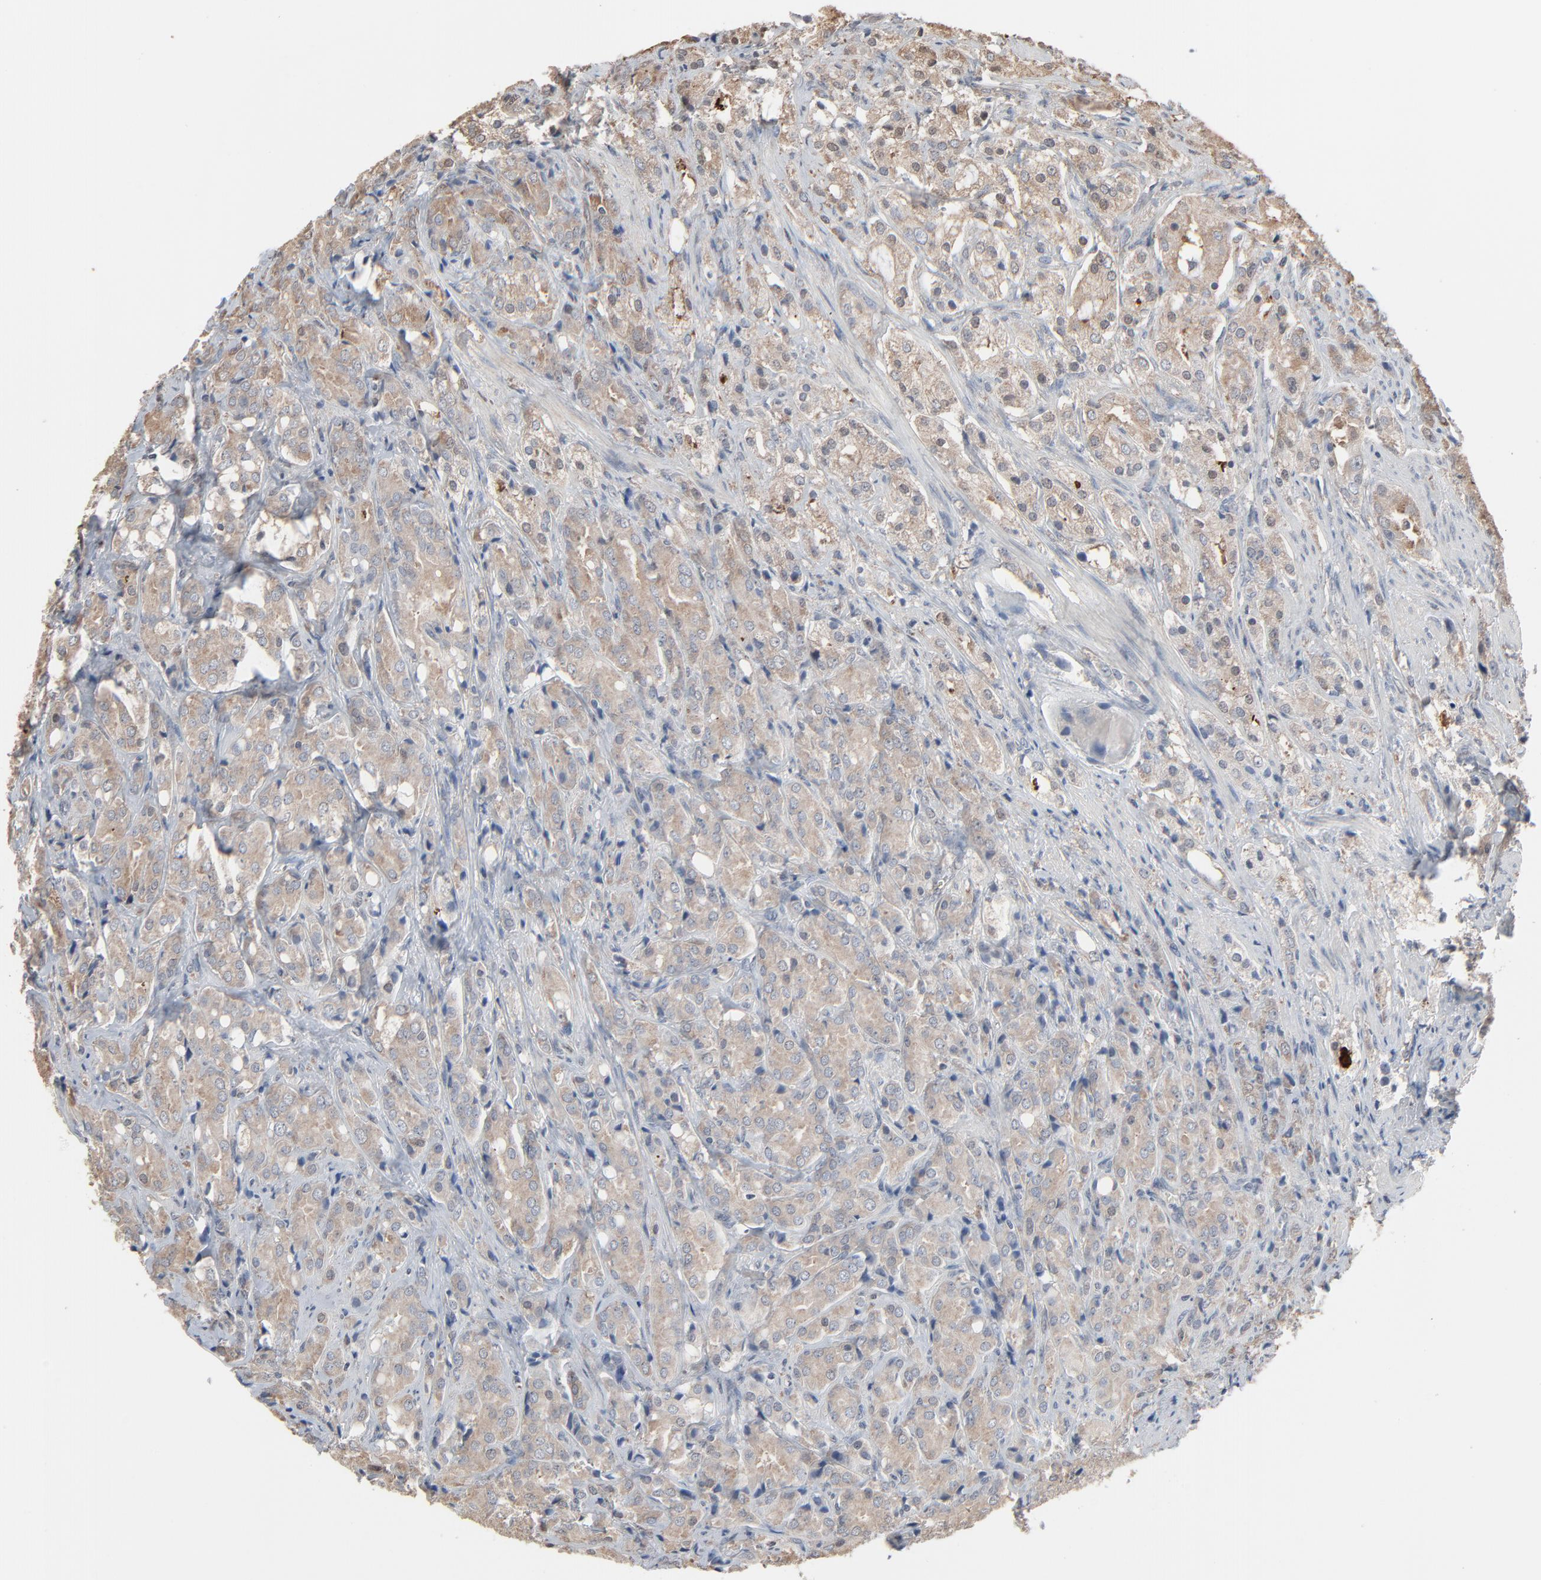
{"staining": {"intensity": "weak", "quantity": ">75%", "location": "cytoplasmic/membranous"}, "tissue": "prostate cancer", "cell_type": "Tumor cells", "image_type": "cancer", "snomed": [{"axis": "morphology", "description": "Adenocarcinoma, High grade"}, {"axis": "topography", "description": "Prostate"}], "caption": "Protein staining reveals weak cytoplasmic/membranous staining in about >75% of tumor cells in adenocarcinoma (high-grade) (prostate).", "gene": "CCT5", "patient": {"sex": "male", "age": 68}}